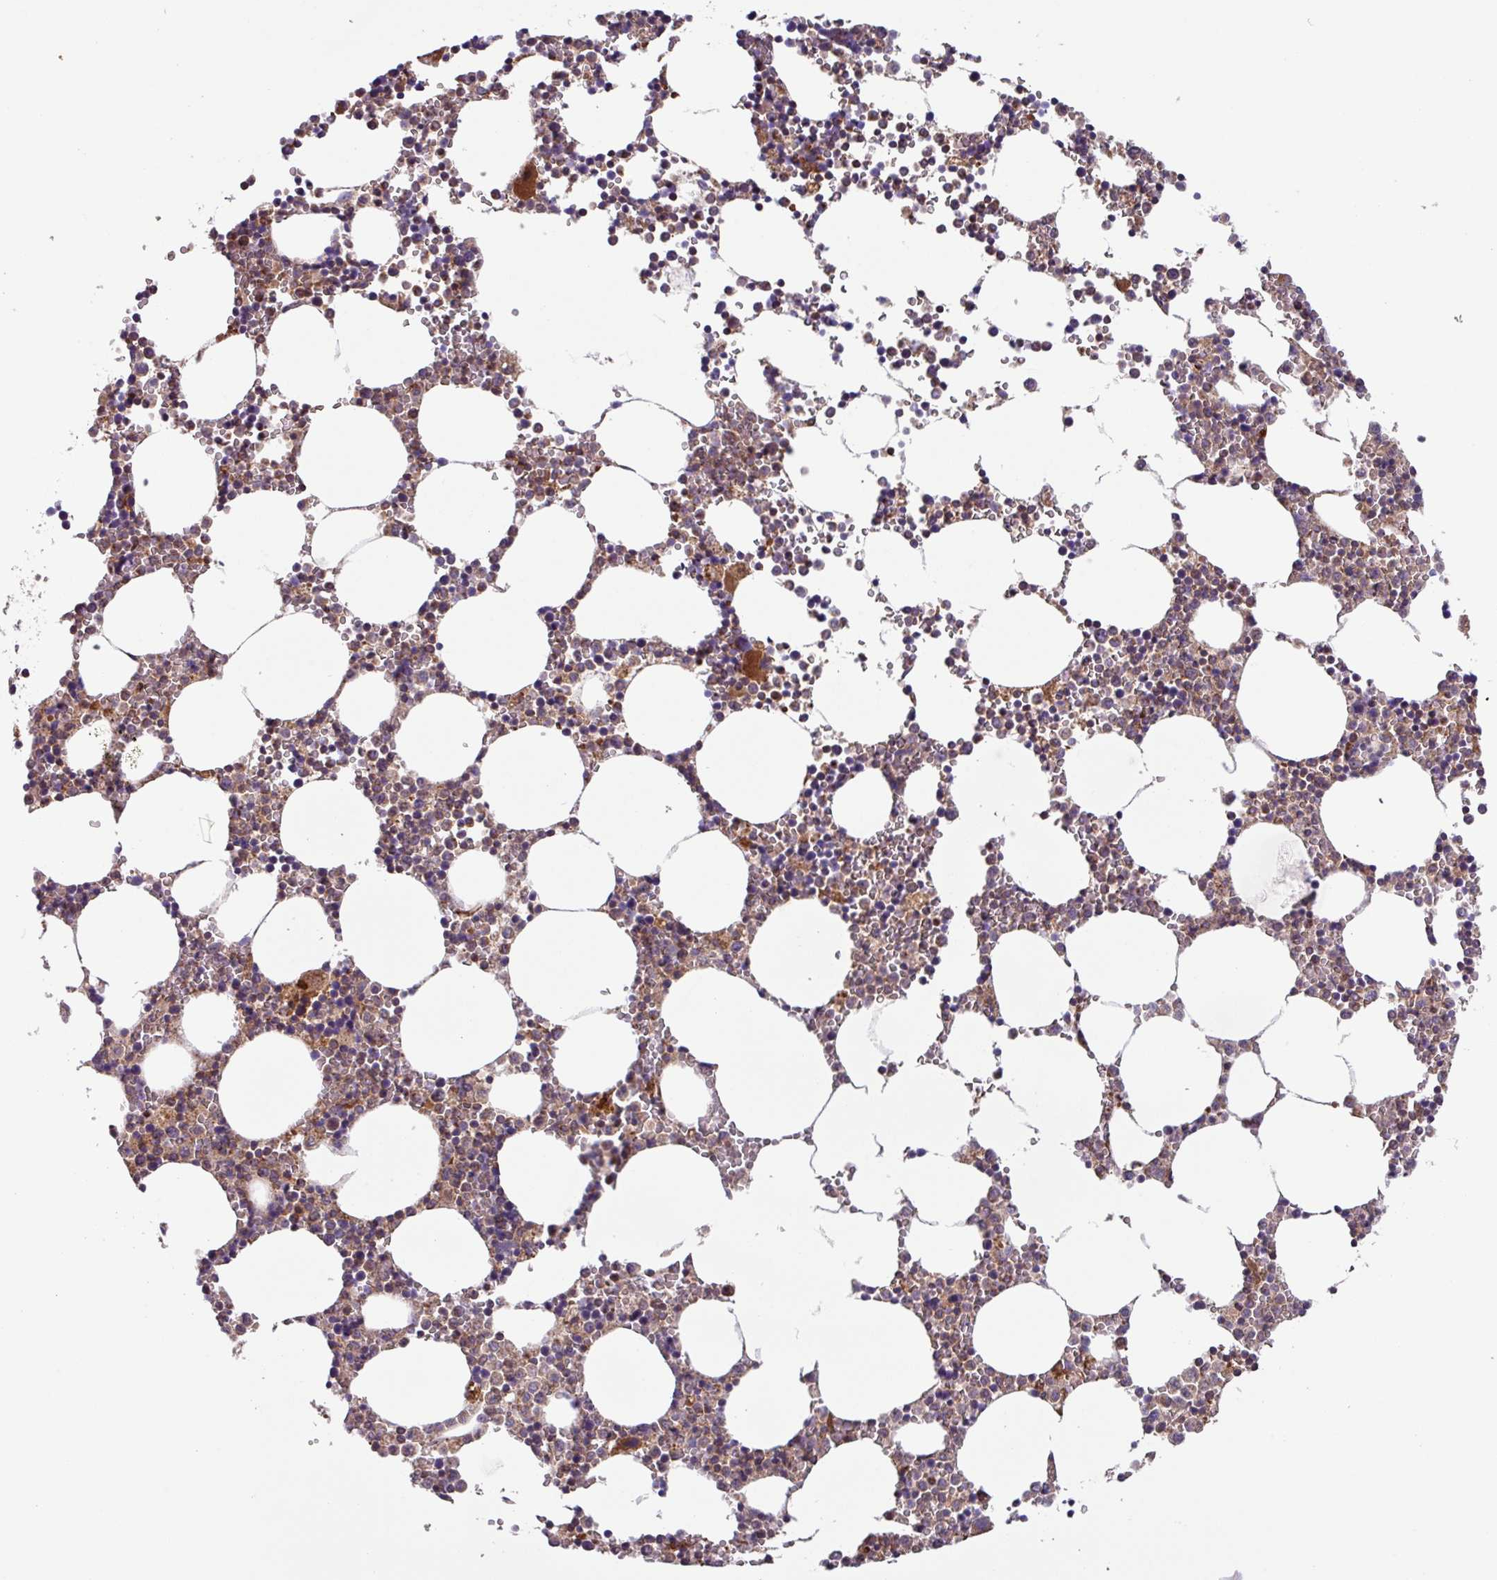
{"staining": {"intensity": "moderate", "quantity": "25%-75%", "location": "cytoplasmic/membranous"}, "tissue": "bone marrow", "cell_type": "Hematopoietic cells", "image_type": "normal", "snomed": [{"axis": "morphology", "description": "Normal tissue, NOS"}, {"axis": "topography", "description": "Bone marrow"}], "caption": "Normal bone marrow shows moderate cytoplasmic/membranous staining in about 25%-75% of hematopoietic cells, visualized by immunohistochemistry.", "gene": "PLEKHD1", "patient": {"sex": "female", "age": 64}}